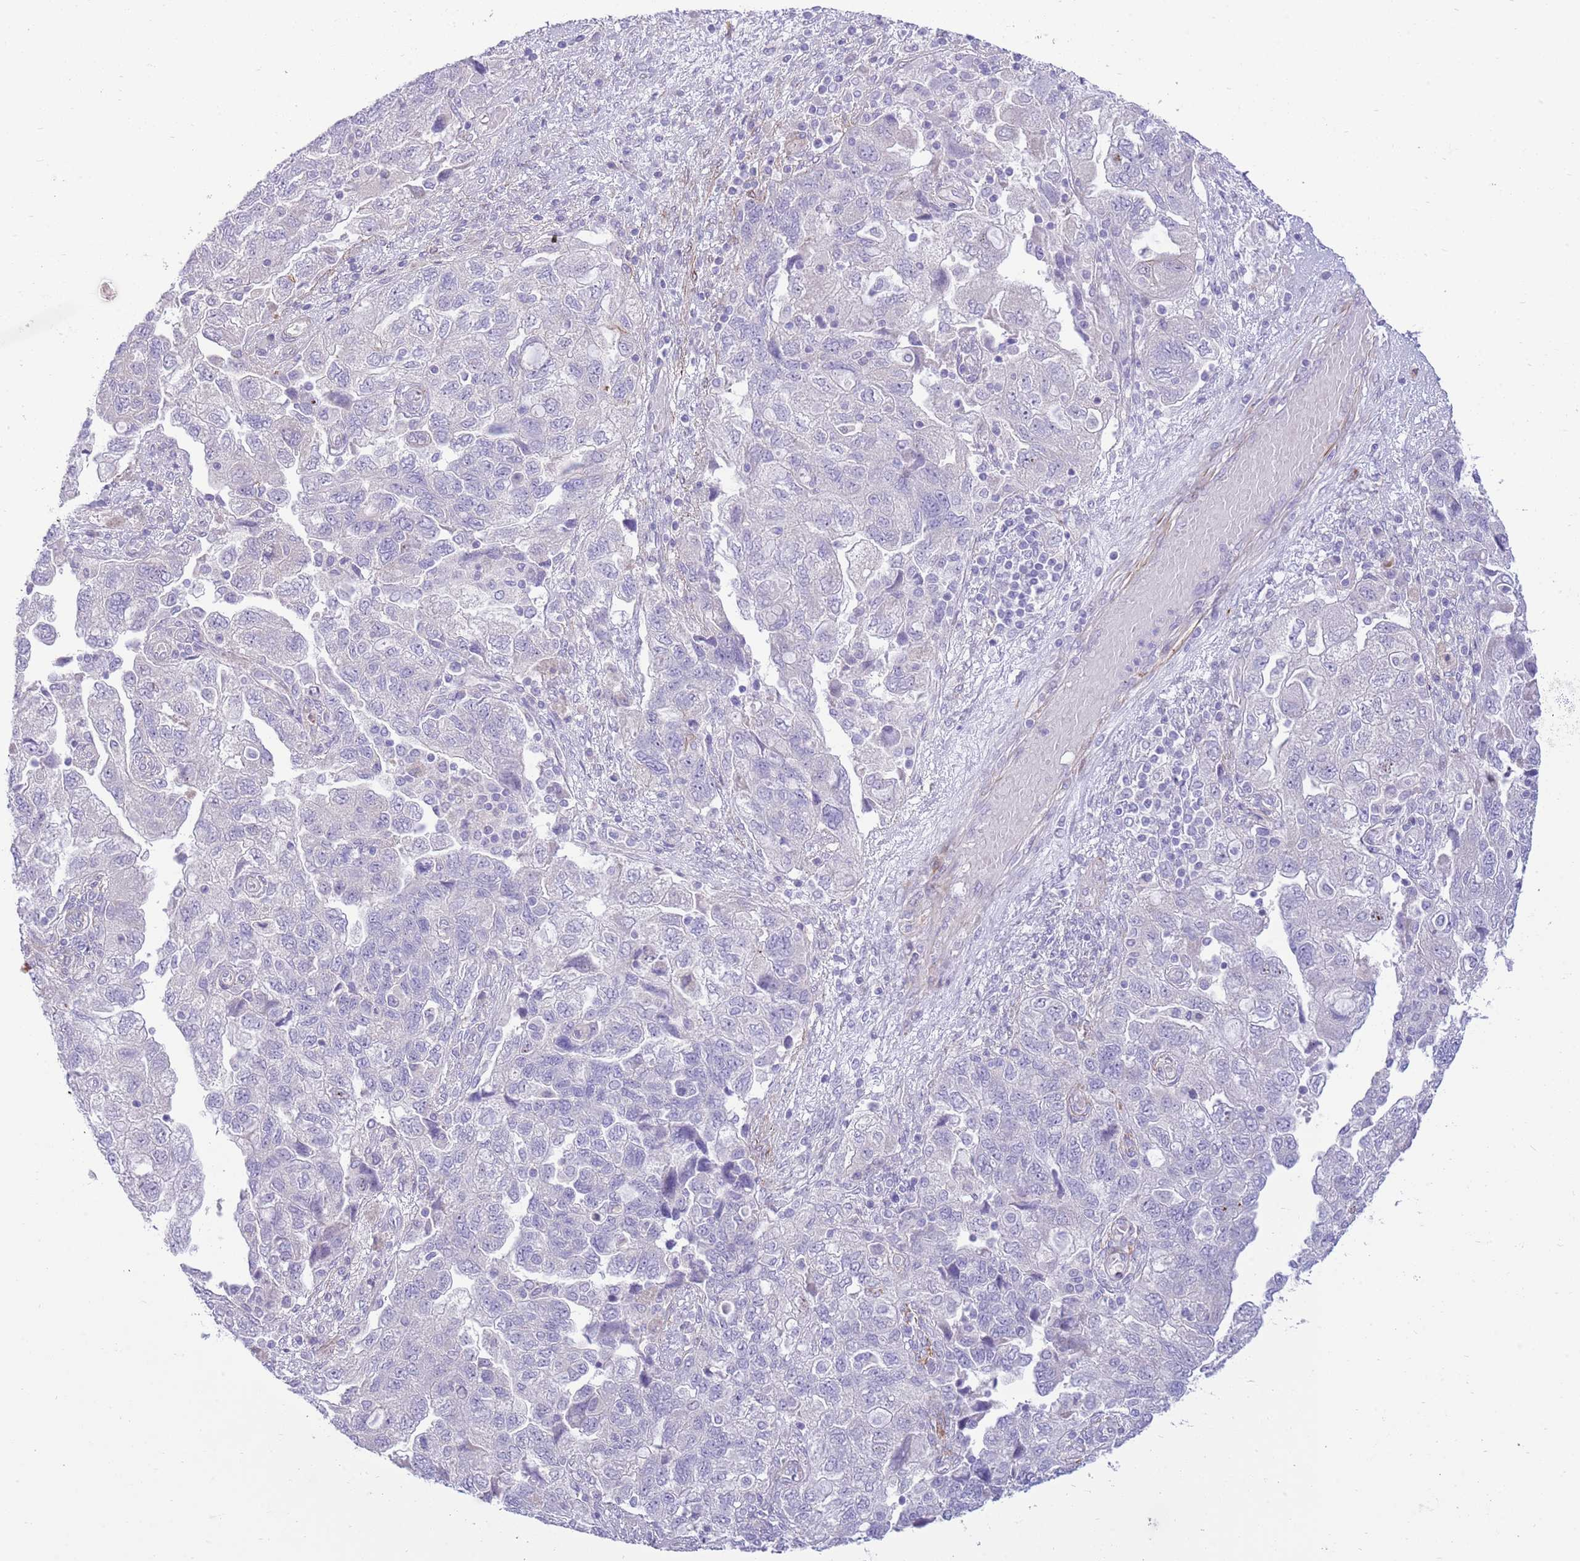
{"staining": {"intensity": "negative", "quantity": "none", "location": "none"}, "tissue": "ovarian cancer", "cell_type": "Tumor cells", "image_type": "cancer", "snomed": [{"axis": "morphology", "description": "Carcinoma, NOS"}, {"axis": "morphology", "description": "Cystadenocarcinoma, serous, NOS"}, {"axis": "topography", "description": "Ovary"}], "caption": "This histopathology image is of ovarian carcinoma stained with immunohistochemistry (IHC) to label a protein in brown with the nuclei are counter-stained blue. There is no staining in tumor cells.", "gene": "ZC4H2", "patient": {"sex": "female", "age": 69}}